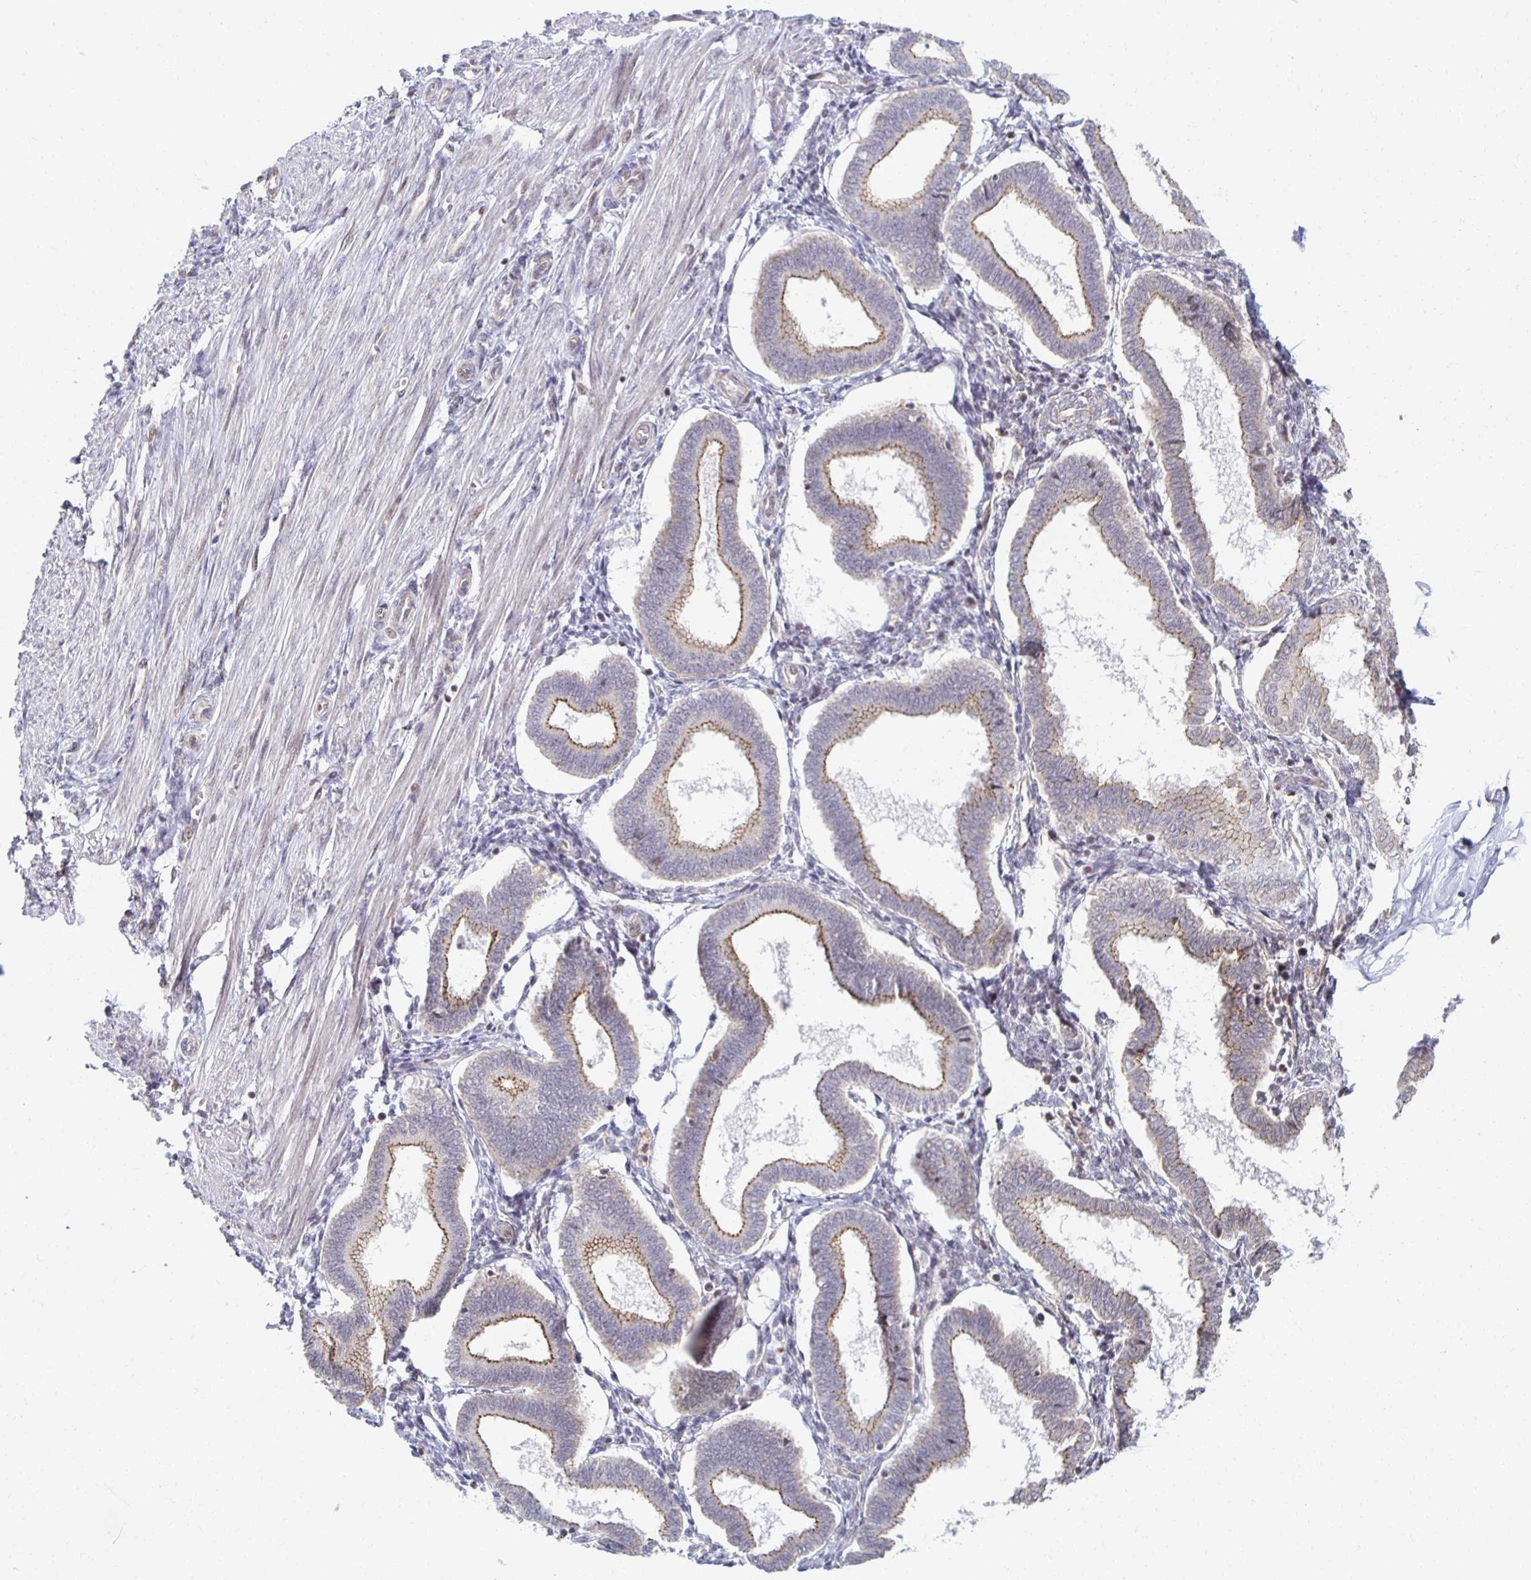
{"staining": {"intensity": "negative", "quantity": "none", "location": "none"}, "tissue": "endometrium", "cell_type": "Cells in endometrial stroma", "image_type": "normal", "snomed": [{"axis": "morphology", "description": "Normal tissue, NOS"}, {"axis": "topography", "description": "Endometrium"}], "caption": "Immunohistochemistry photomicrograph of normal endometrium: human endometrium stained with DAB shows no significant protein staining in cells in endometrial stroma.", "gene": "HCFC1R1", "patient": {"sex": "female", "age": 24}}